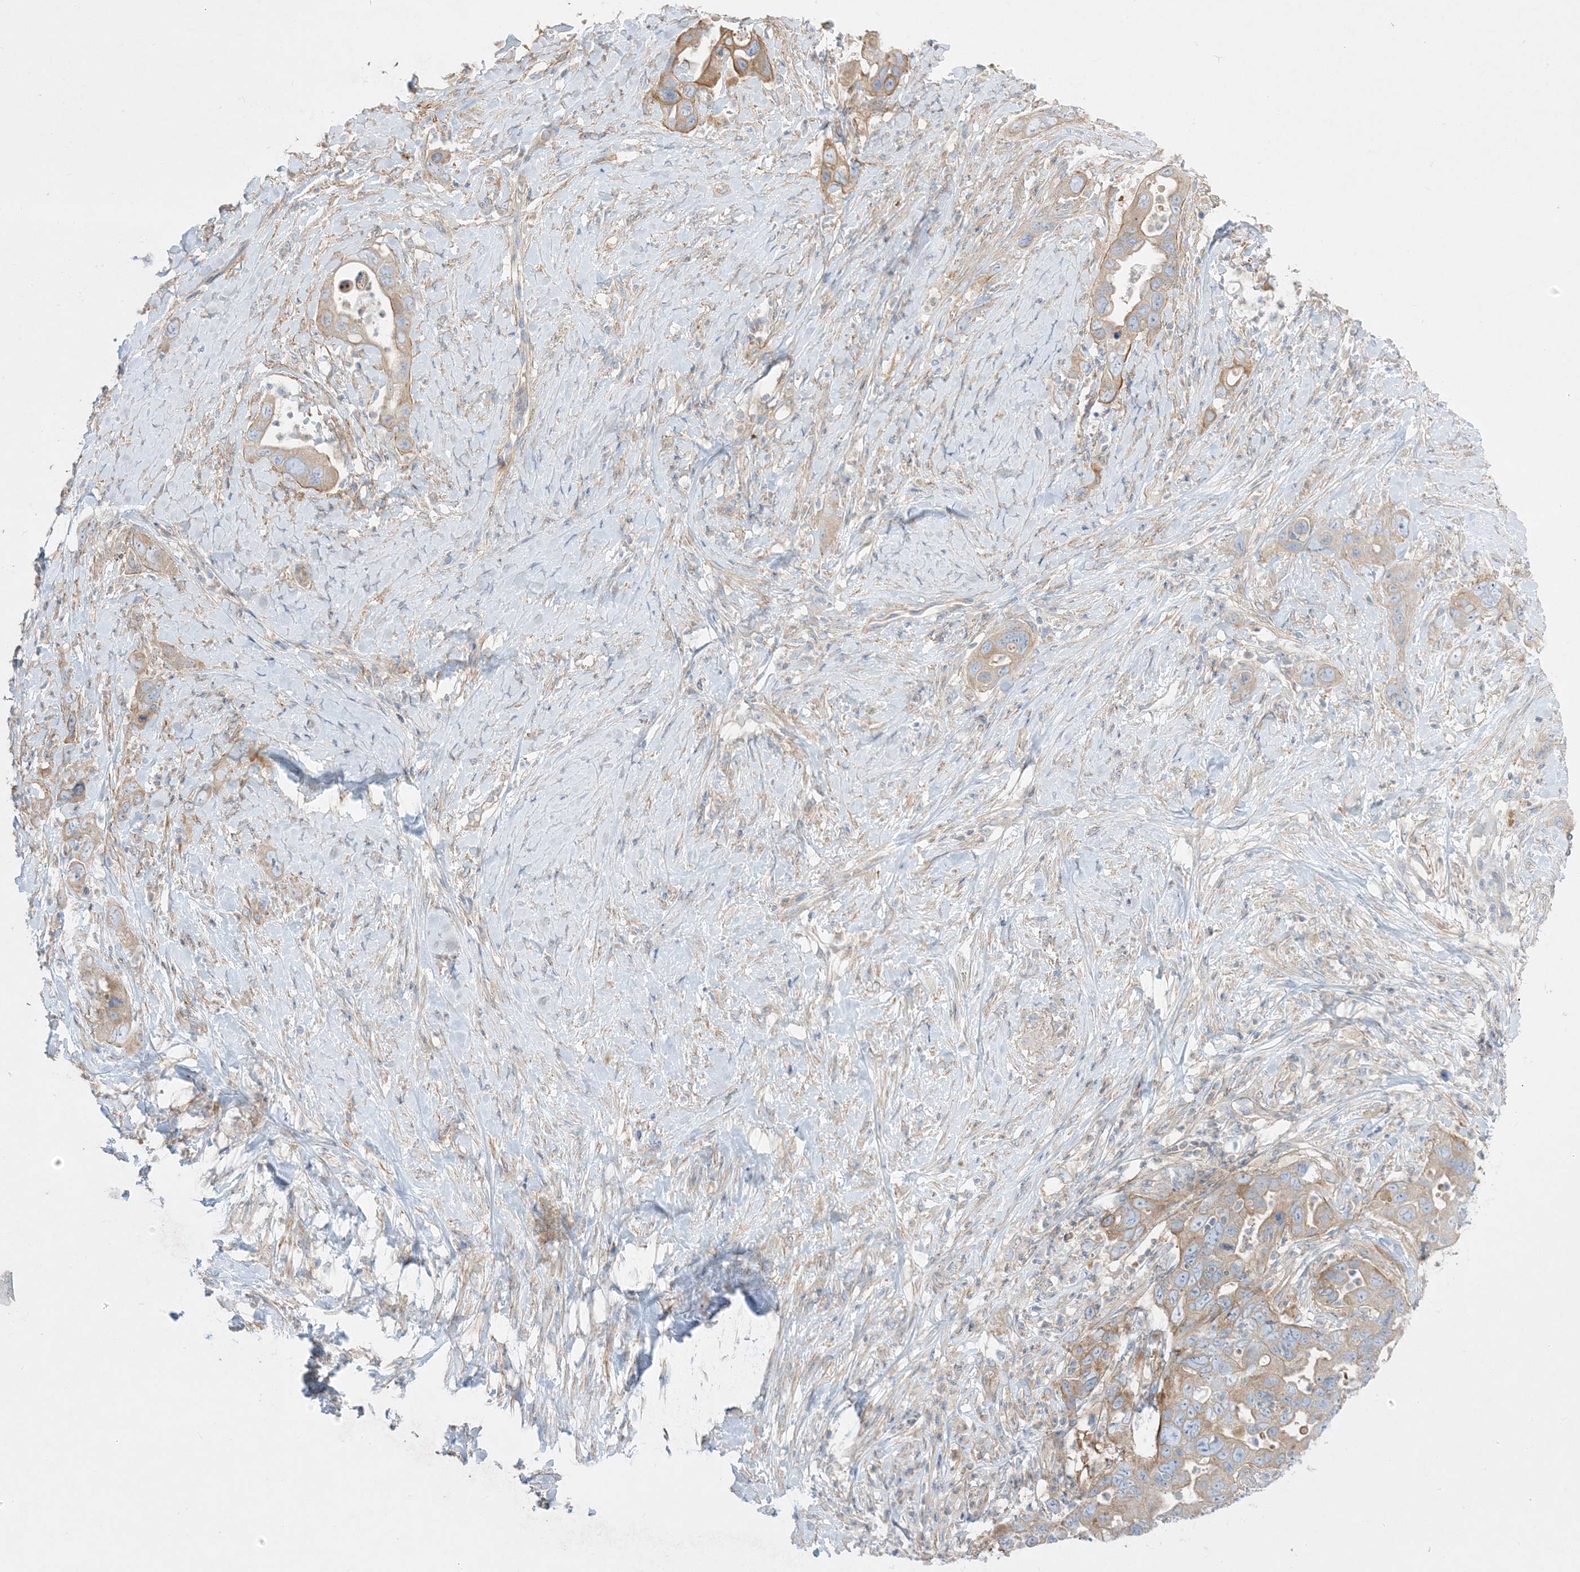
{"staining": {"intensity": "moderate", "quantity": "25%-75%", "location": "cytoplasmic/membranous"}, "tissue": "pancreatic cancer", "cell_type": "Tumor cells", "image_type": "cancer", "snomed": [{"axis": "morphology", "description": "Adenocarcinoma, NOS"}, {"axis": "topography", "description": "Pancreas"}], "caption": "High-magnification brightfield microscopy of pancreatic adenocarcinoma stained with DAB (3,3'-diaminobenzidine) (brown) and counterstained with hematoxylin (blue). tumor cells exhibit moderate cytoplasmic/membranous expression is seen in approximately25%-75% of cells.", "gene": "ARHGEF9", "patient": {"sex": "female", "age": 71}}